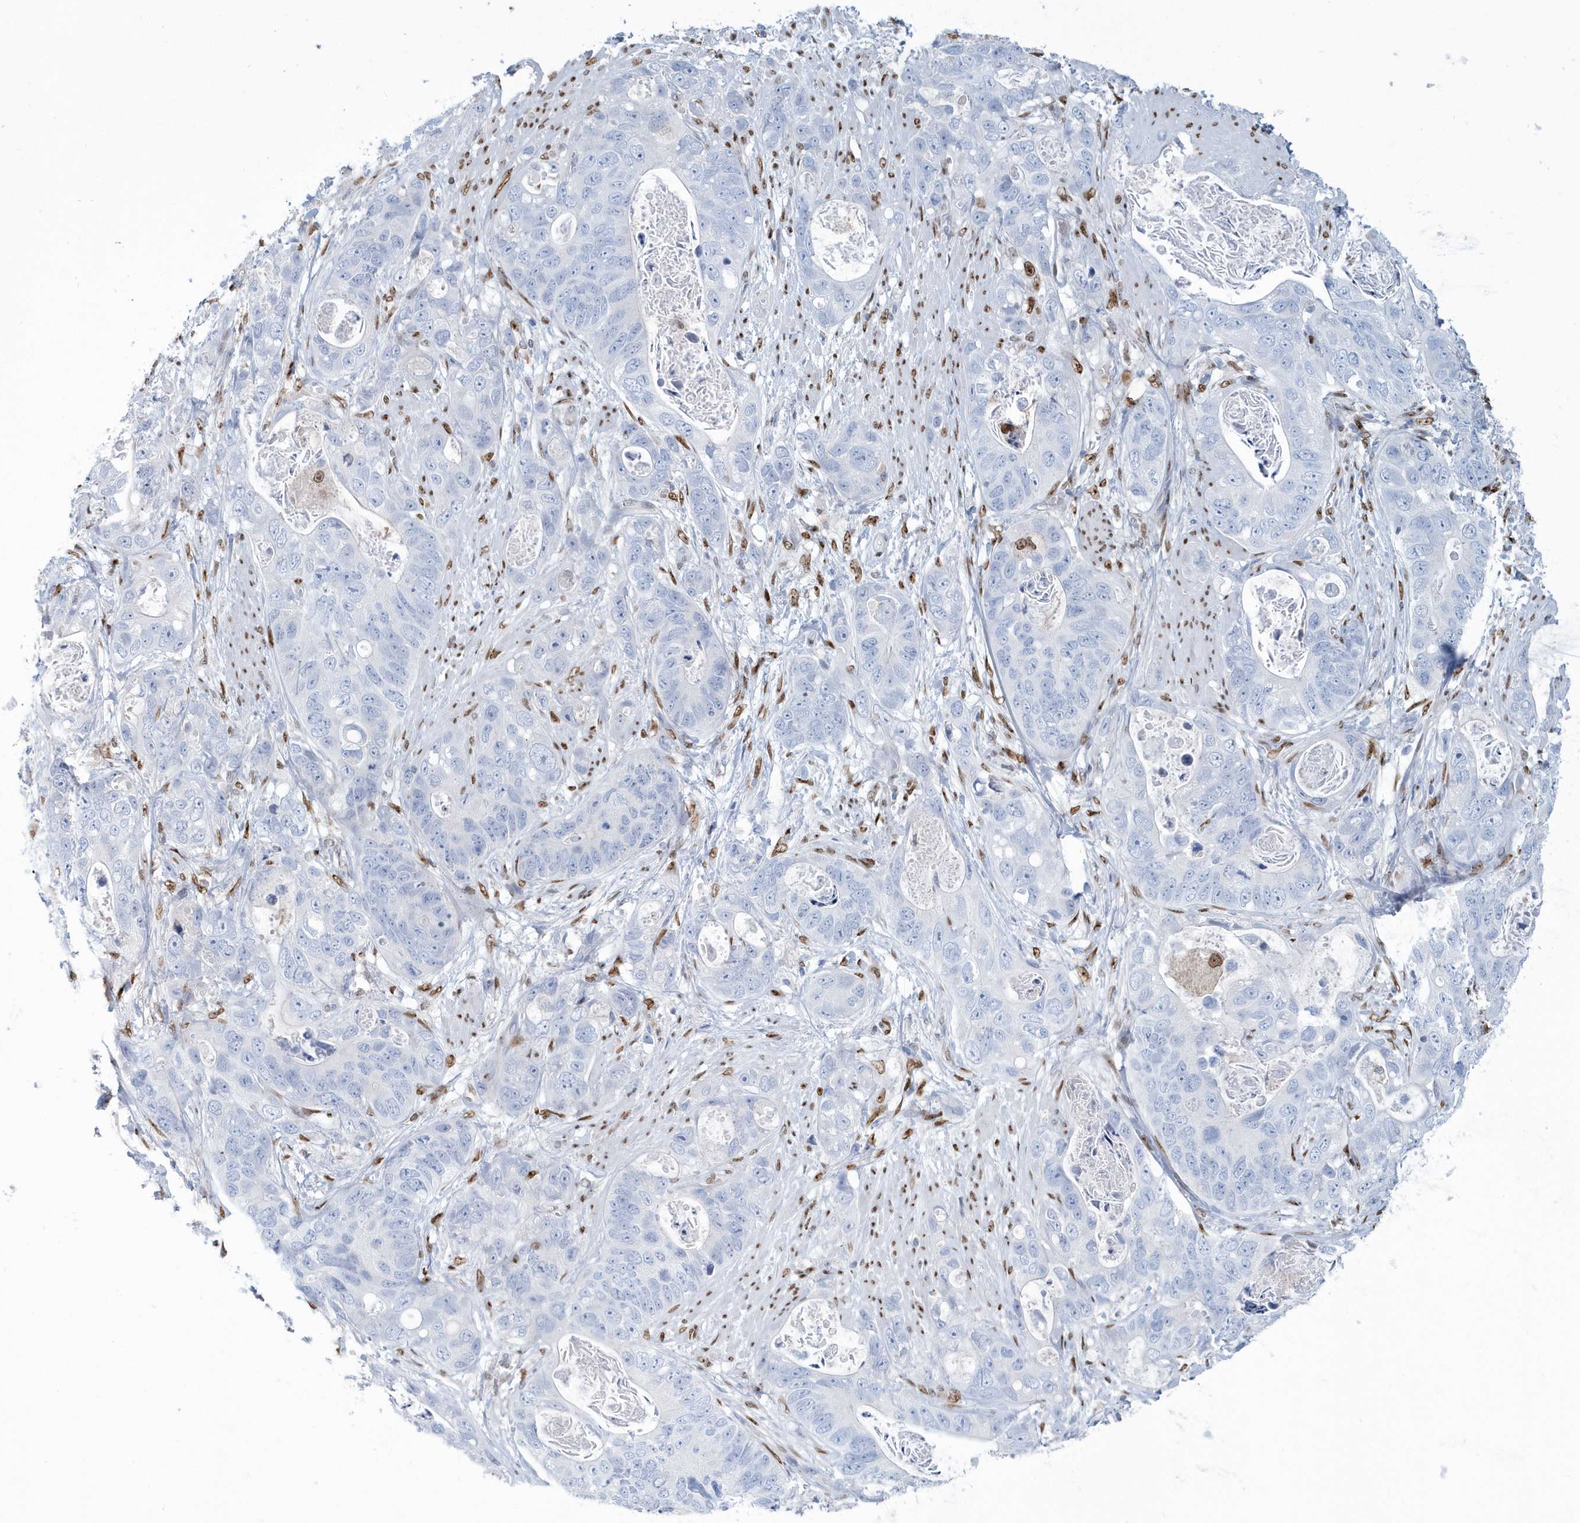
{"staining": {"intensity": "negative", "quantity": "none", "location": "none"}, "tissue": "stomach cancer", "cell_type": "Tumor cells", "image_type": "cancer", "snomed": [{"axis": "morphology", "description": "Adenocarcinoma, NOS"}, {"axis": "topography", "description": "Stomach"}], "caption": "This photomicrograph is of adenocarcinoma (stomach) stained with IHC to label a protein in brown with the nuclei are counter-stained blue. There is no expression in tumor cells.", "gene": "MACROH2A2", "patient": {"sex": "female", "age": 89}}